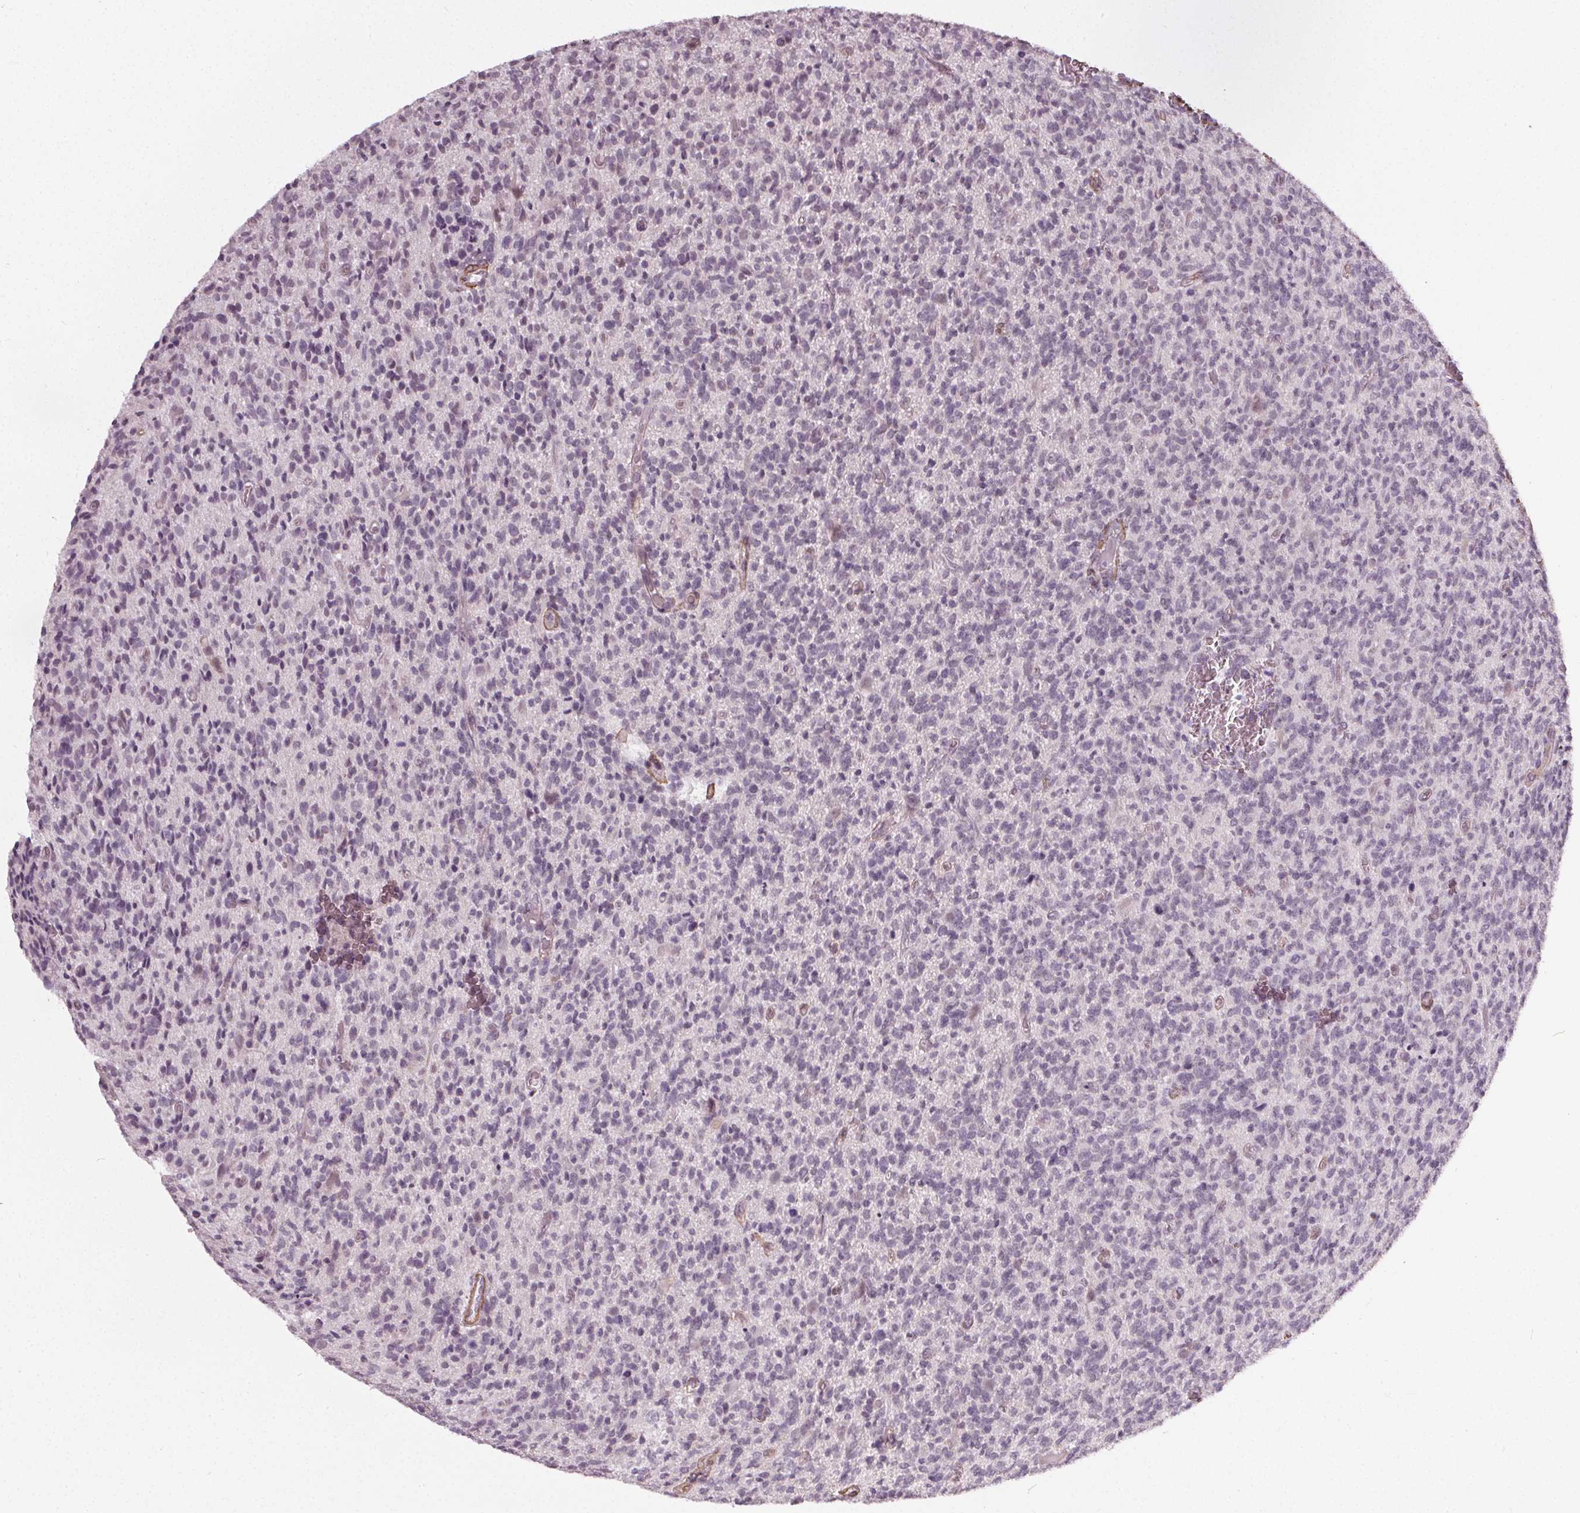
{"staining": {"intensity": "negative", "quantity": "none", "location": "none"}, "tissue": "glioma", "cell_type": "Tumor cells", "image_type": "cancer", "snomed": [{"axis": "morphology", "description": "Glioma, malignant, High grade"}, {"axis": "topography", "description": "Brain"}], "caption": "Glioma was stained to show a protein in brown. There is no significant expression in tumor cells. The staining is performed using DAB brown chromogen with nuclei counter-stained in using hematoxylin.", "gene": "PKP1", "patient": {"sex": "male", "age": 76}}